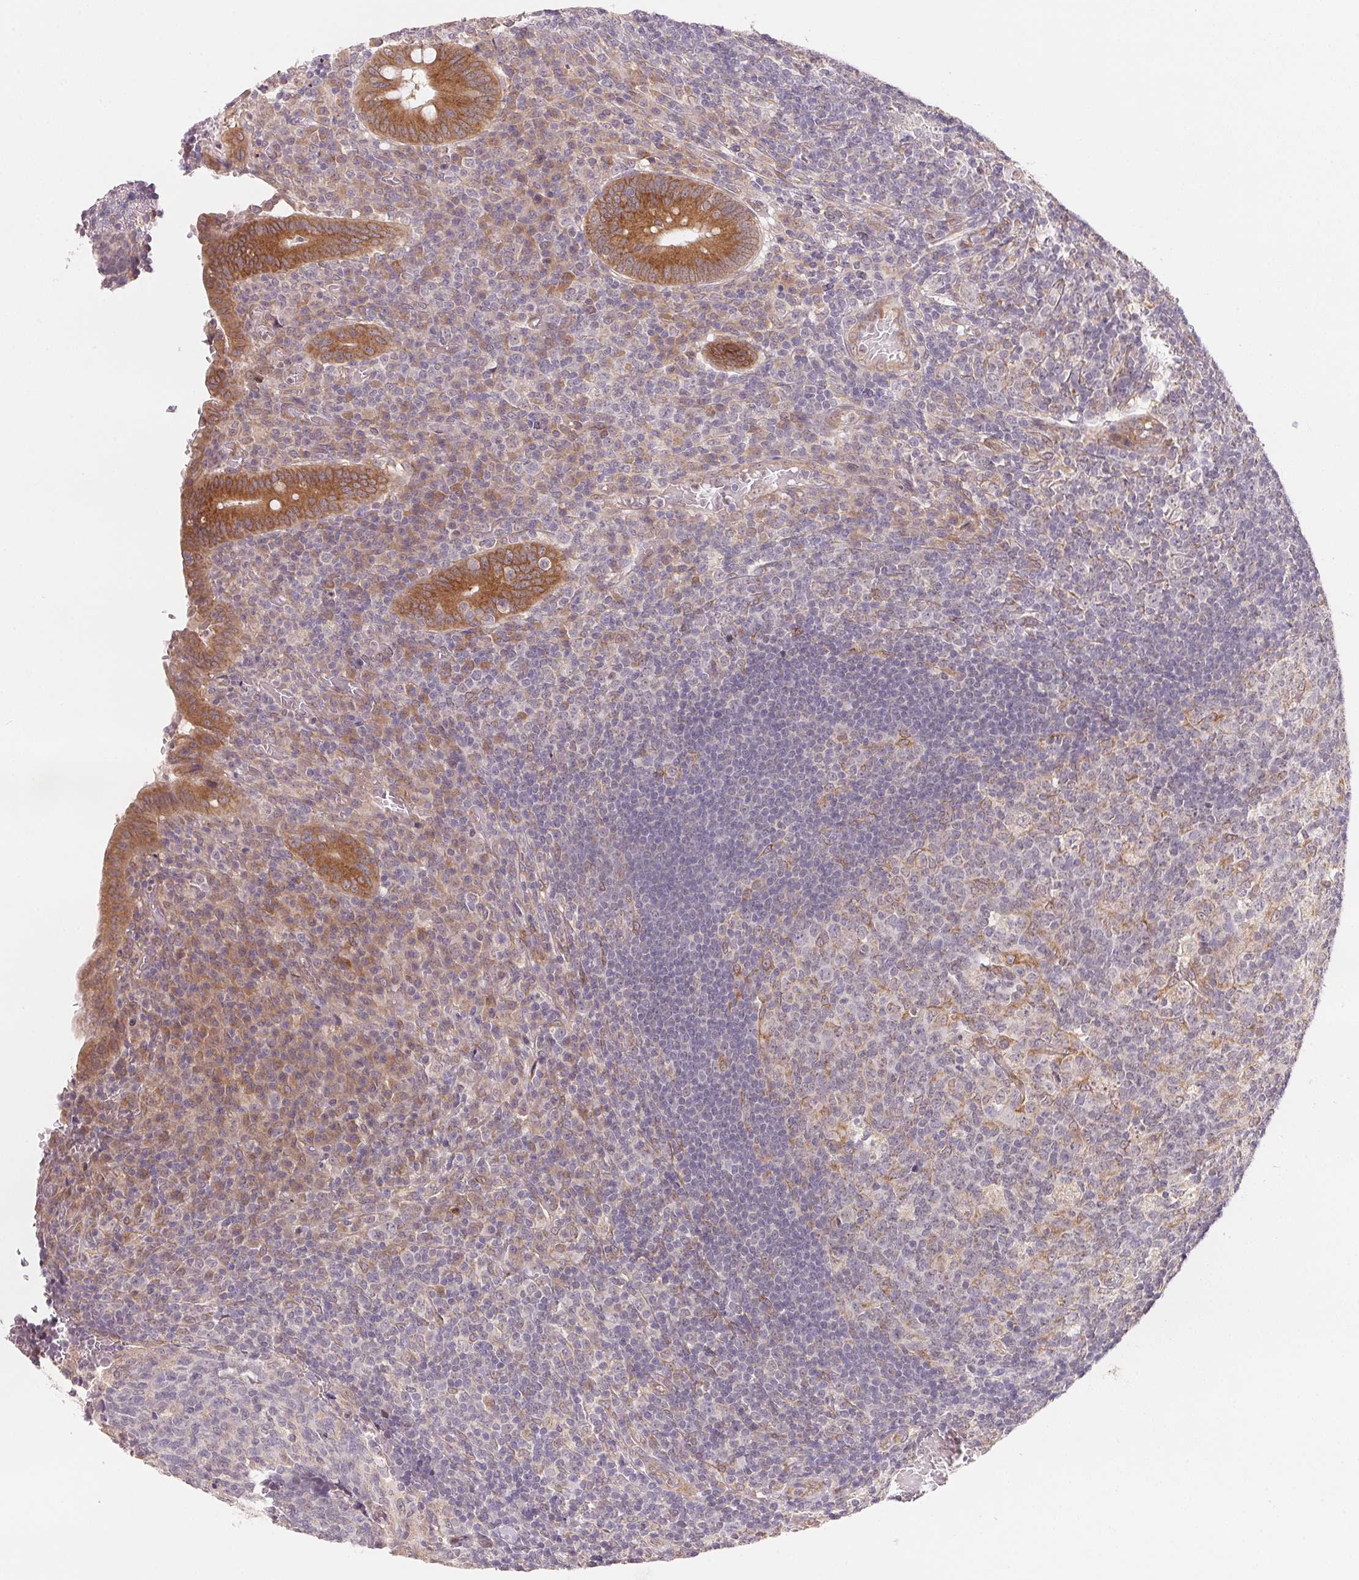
{"staining": {"intensity": "strong", "quantity": ">75%", "location": "cytoplasmic/membranous"}, "tissue": "appendix", "cell_type": "Glandular cells", "image_type": "normal", "snomed": [{"axis": "morphology", "description": "Normal tissue, NOS"}, {"axis": "topography", "description": "Appendix"}], "caption": "The histopathology image shows staining of normal appendix, revealing strong cytoplasmic/membranous protein staining (brown color) within glandular cells. The staining was performed using DAB (3,3'-diaminobenzidine) to visualize the protein expression in brown, while the nuclei were stained in blue with hematoxylin (Magnification: 20x).", "gene": "EI24", "patient": {"sex": "male", "age": 18}}